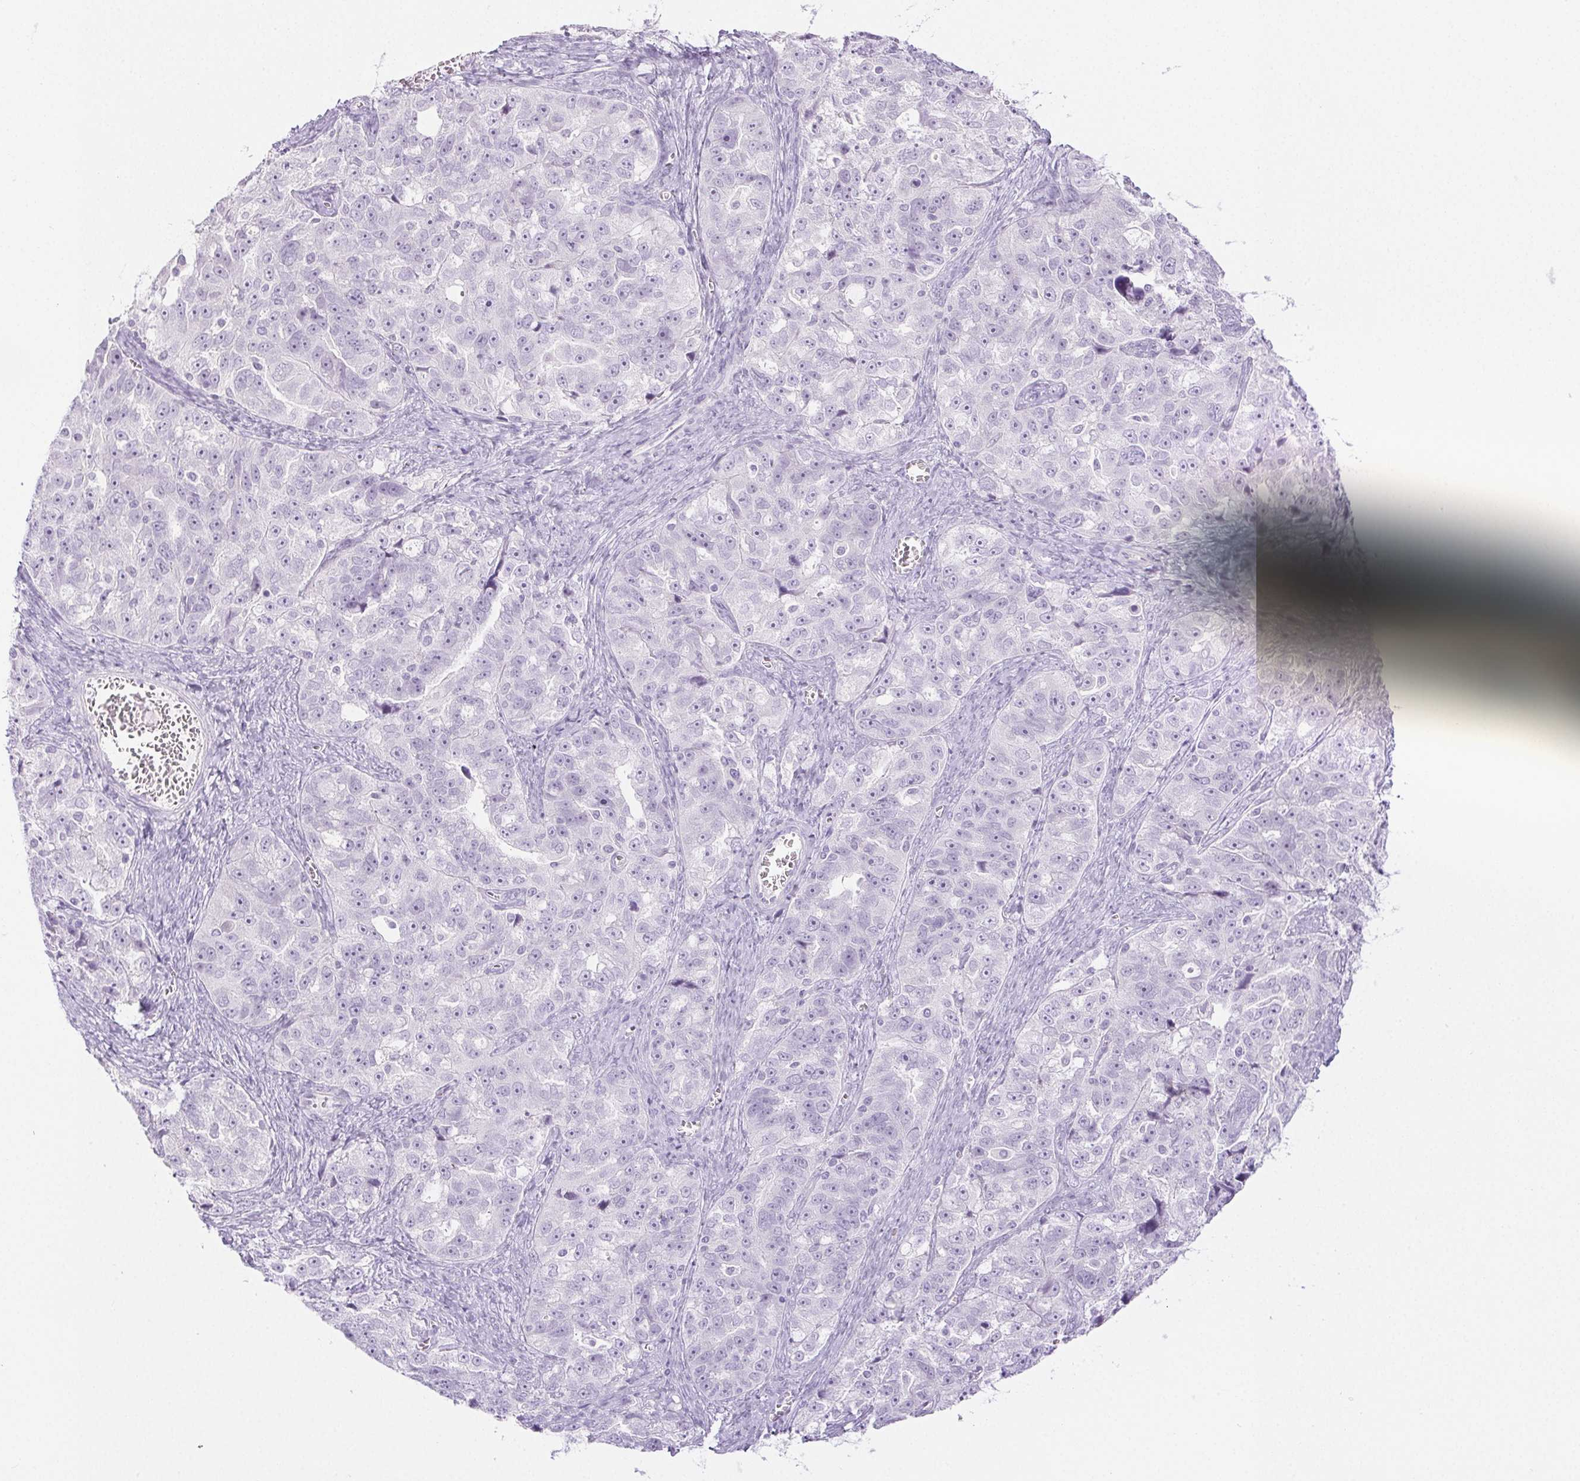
{"staining": {"intensity": "negative", "quantity": "none", "location": "none"}, "tissue": "ovarian cancer", "cell_type": "Tumor cells", "image_type": "cancer", "snomed": [{"axis": "morphology", "description": "Cystadenocarcinoma, serous, NOS"}, {"axis": "topography", "description": "Ovary"}], "caption": "Protein analysis of serous cystadenocarcinoma (ovarian) shows no significant positivity in tumor cells.", "gene": "SPRR3", "patient": {"sex": "female", "age": 51}}